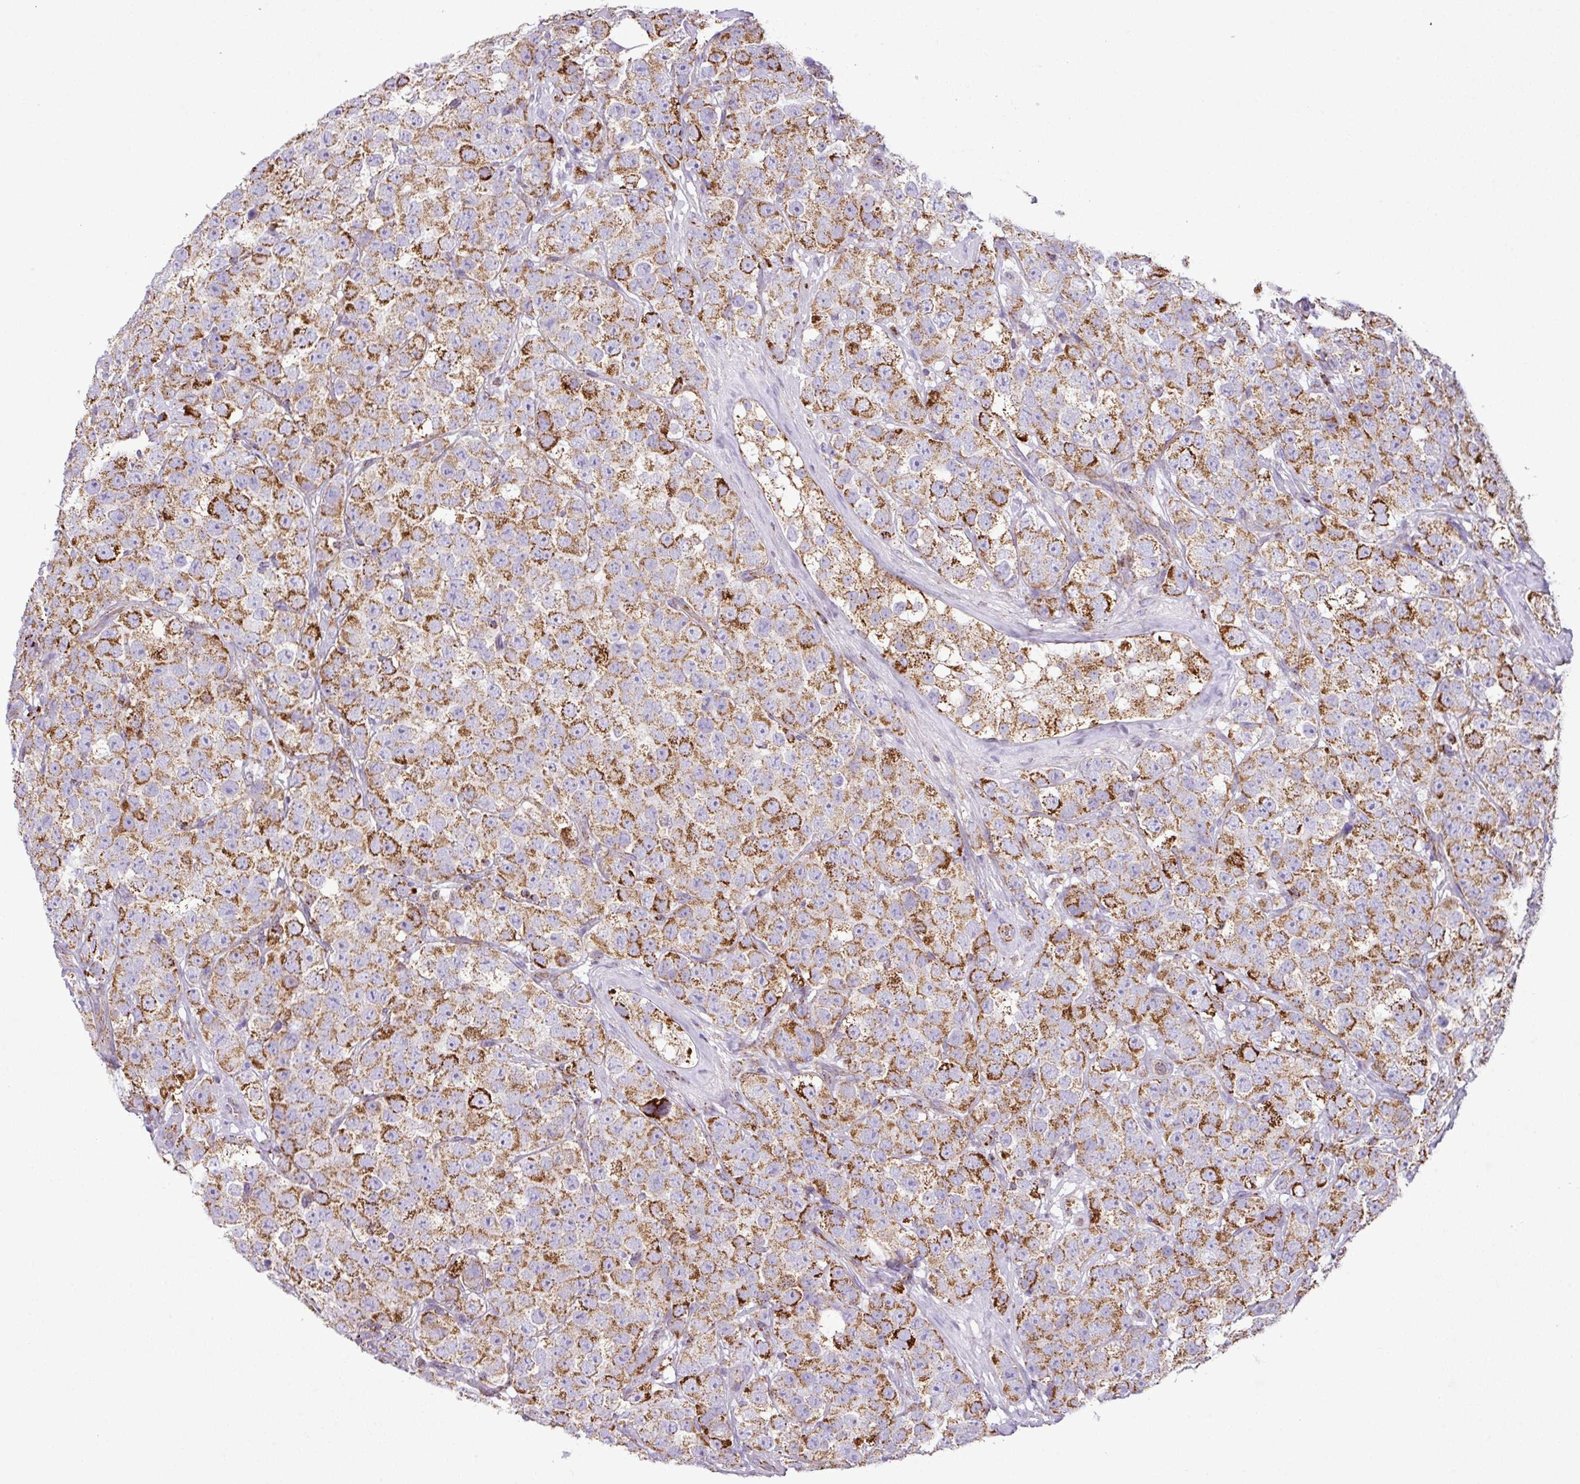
{"staining": {"intensity": "strong", "quantity": ">75%", "location": "cytoplasmic/membranous"}, "tissue": "testis cancer", "cell_type": "Tumor cells", "image_type": "cancer", "snomed": [{"axis": "morphology", "description": "Seminoma, NOS"}, {"axis": "topography", "description": "Testis"}], "caption": "The photomicrograph displays immunohistochemical staining of testis cancer (seminoma). There is strong cytoplasmic/membranous expression is identified in approximately >75% of tumor cells.", "gene": "ZNF81", "patient": {"sex": "male", "age": 28}}